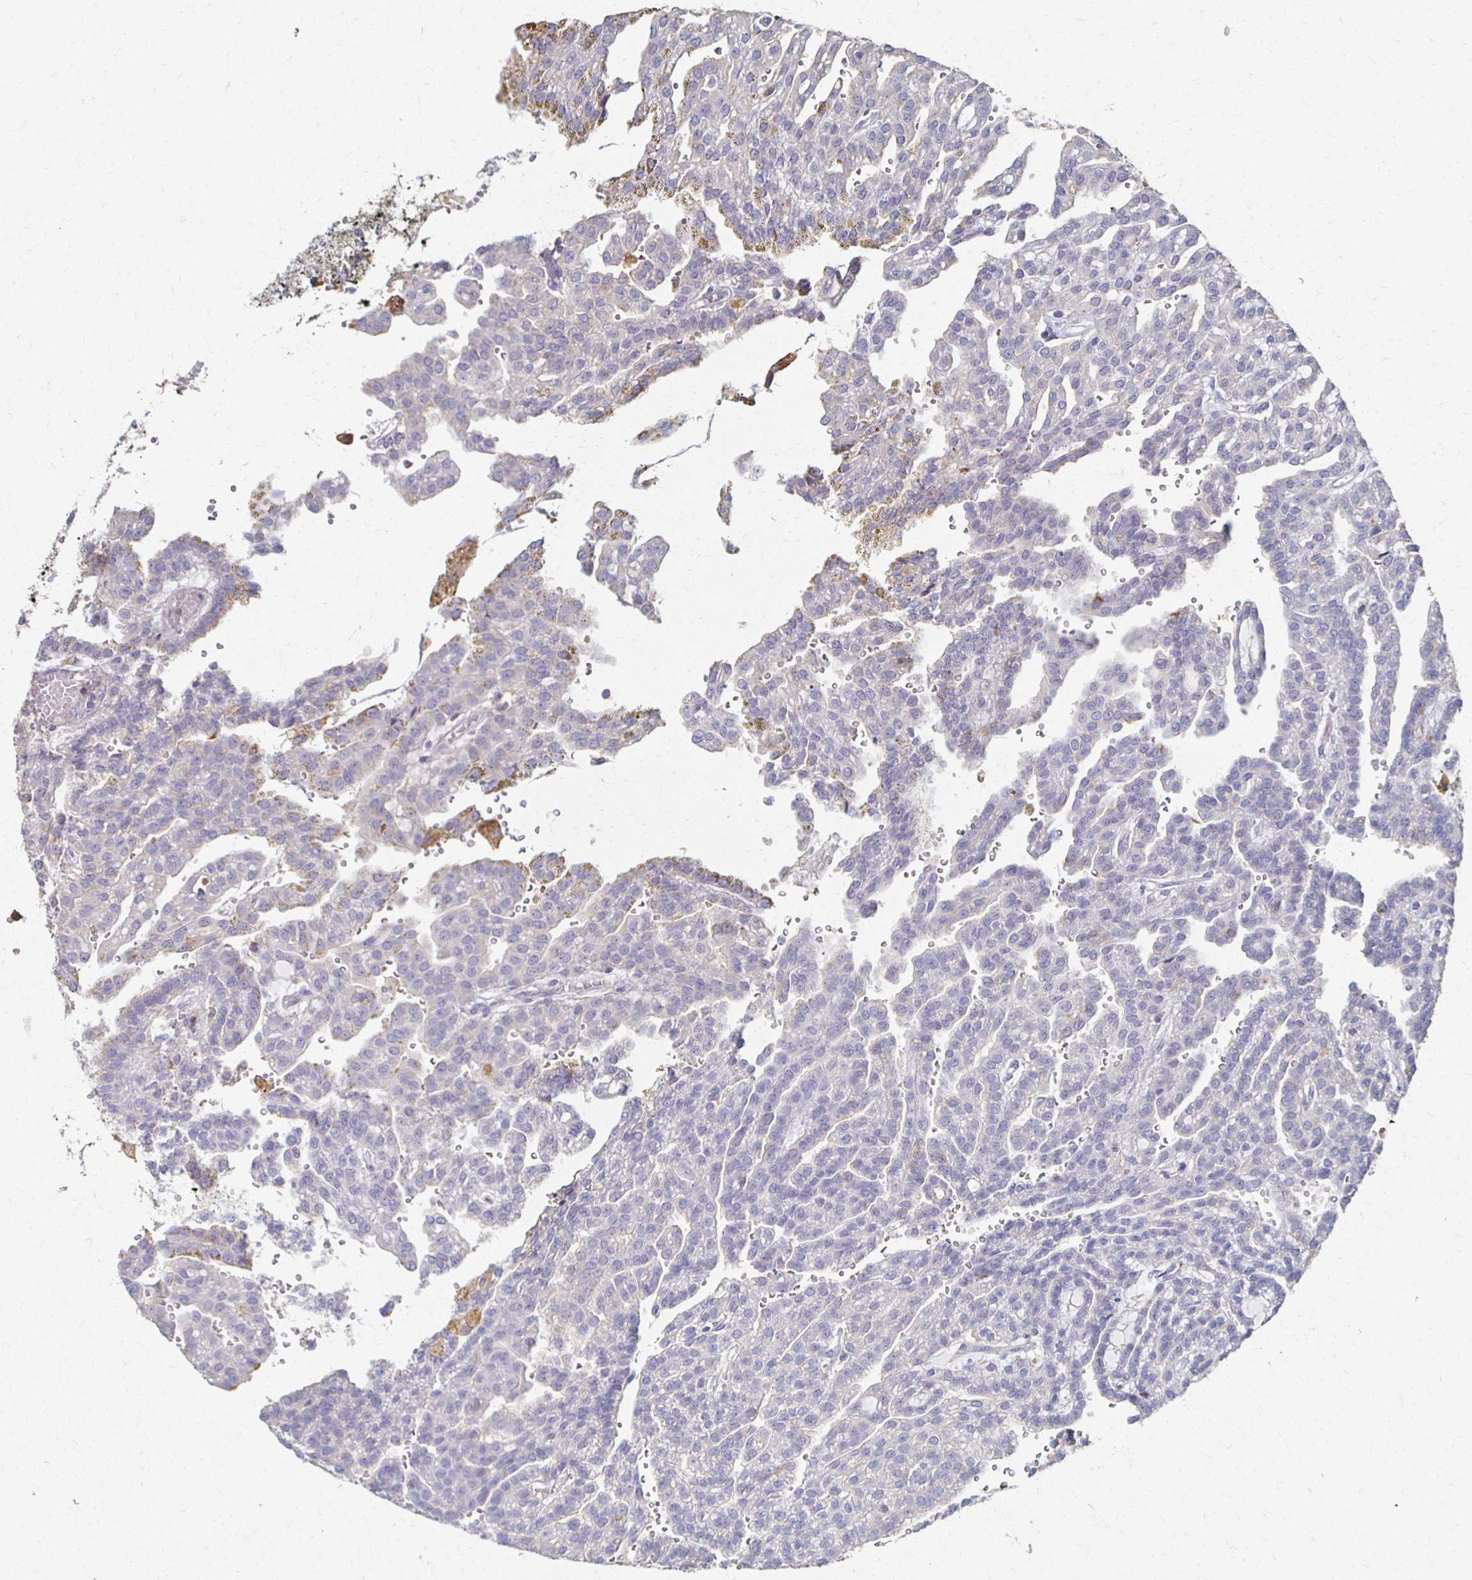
{"staining": {"intensity": "moderate", "quantity": "<25%", "location": "cytoplasmic/membranous"}, "tissue": "renal cancer", "cell_type": "Tumor cells", "image_type": "cancer", "snomed": [{"axis": "morphology", "description": "Adenocarcinoma, NOS"}, {"axis": "topography", "description": "Kidney"}], "caption": "IHC of renal adenocarcinoma exhibits low levels of moderate cytoplasmic/membranous positivity in approximately <25% of tumor cells.", "gene": "CX3CR1", "patient": {"sex": "male", "age": 63}}